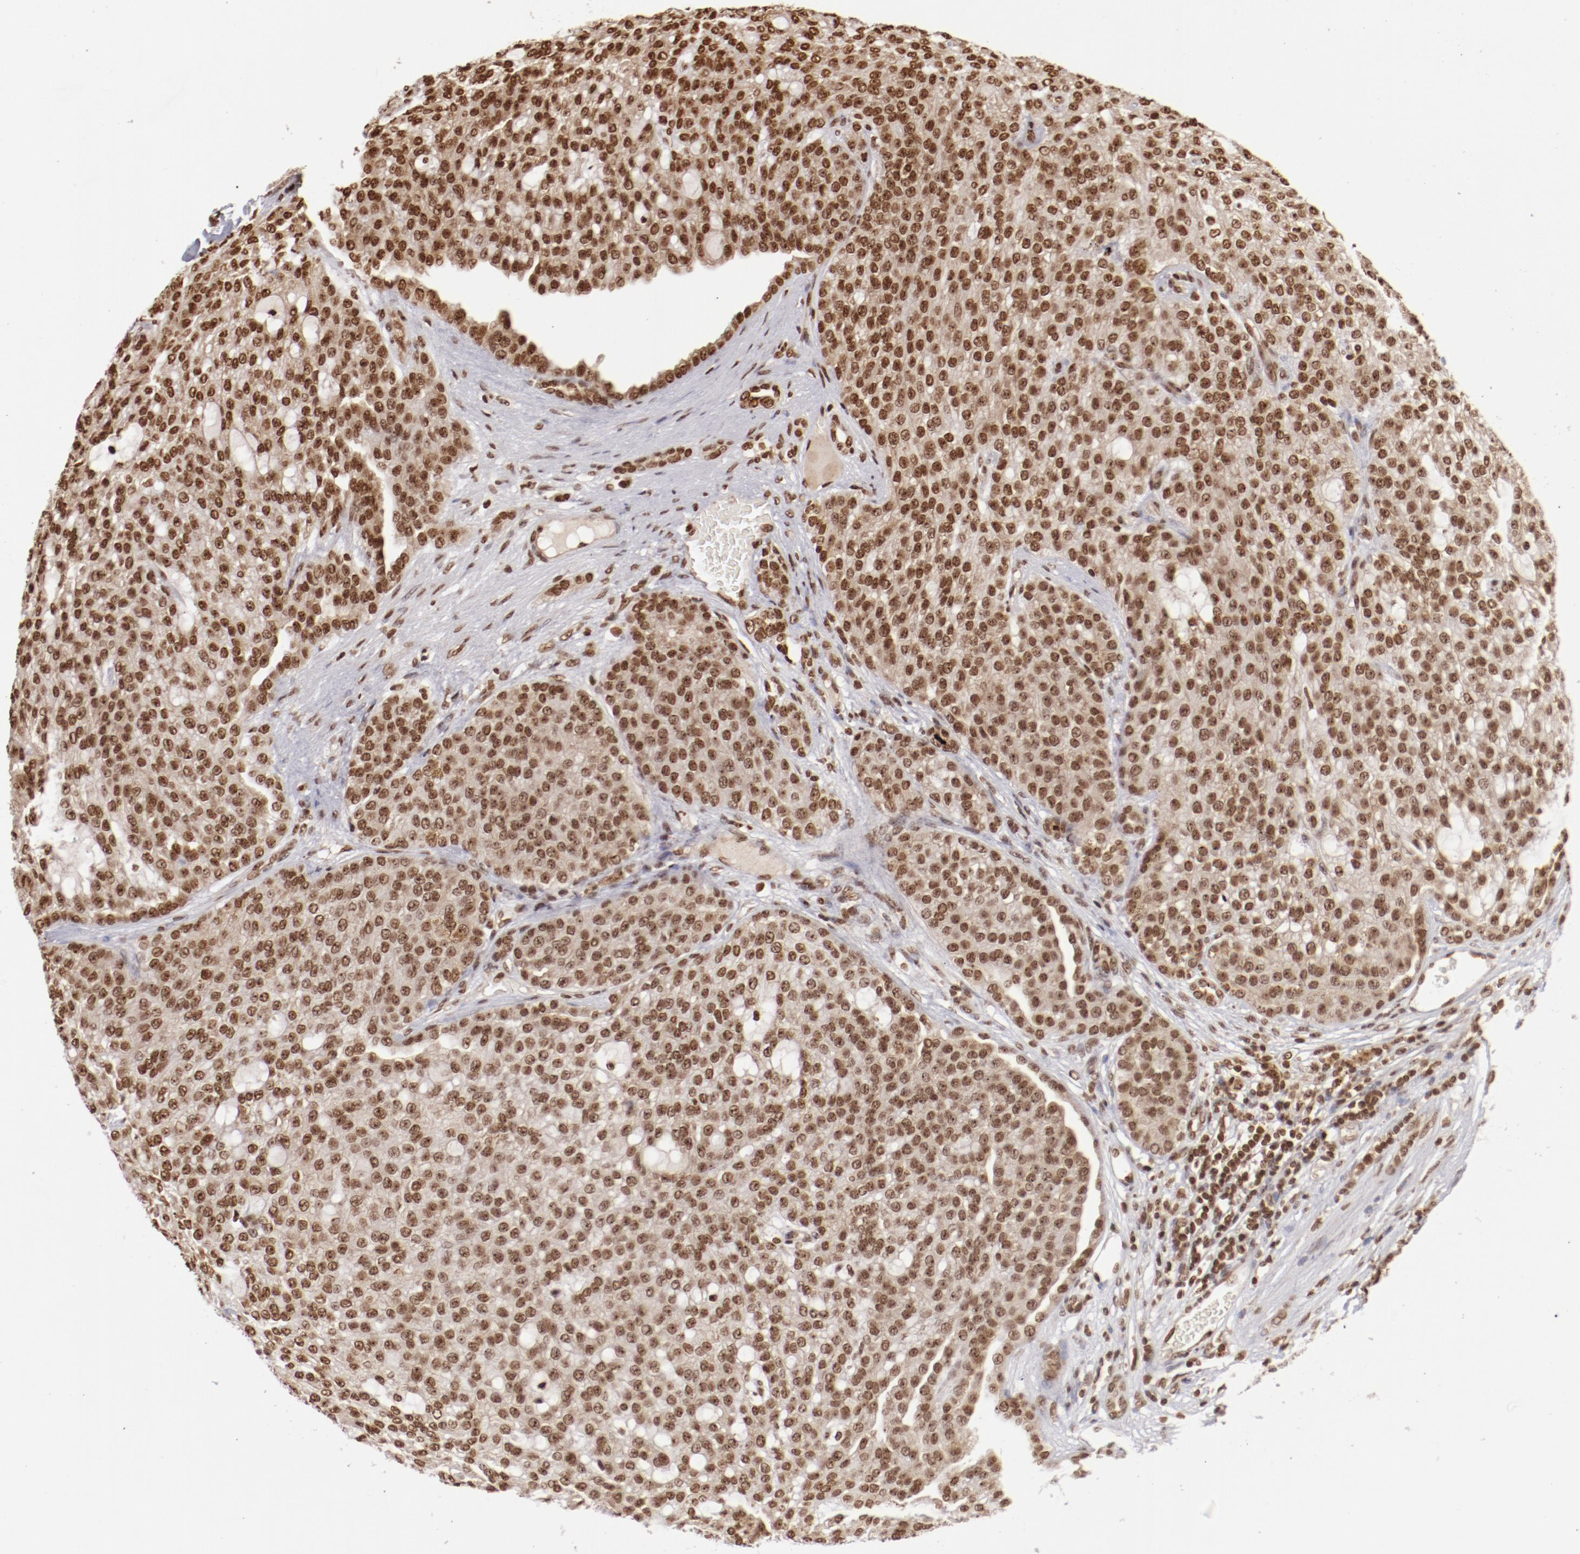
{"staining": {"intensity": "moderate", "quantity": ">75%", "location": "nuclear"}, "tissue": "renal cancer", "cell_type": "Tumor cells", "image_type": "cancer", "snomed": [{"axis": "morphology", "description": "Adenocarcinoma, NOS"}, {"axis": "topography", "description": "Kidney"}], "caption": "This photomicrograph exhibits immunohistochemistry staining of human adenocarcinoma (renal), with medium moderate nuclear staining in approximately >75% of tumor cells.", "gene": "ABL2", "patient": {"sex": "male", "age": 63}}